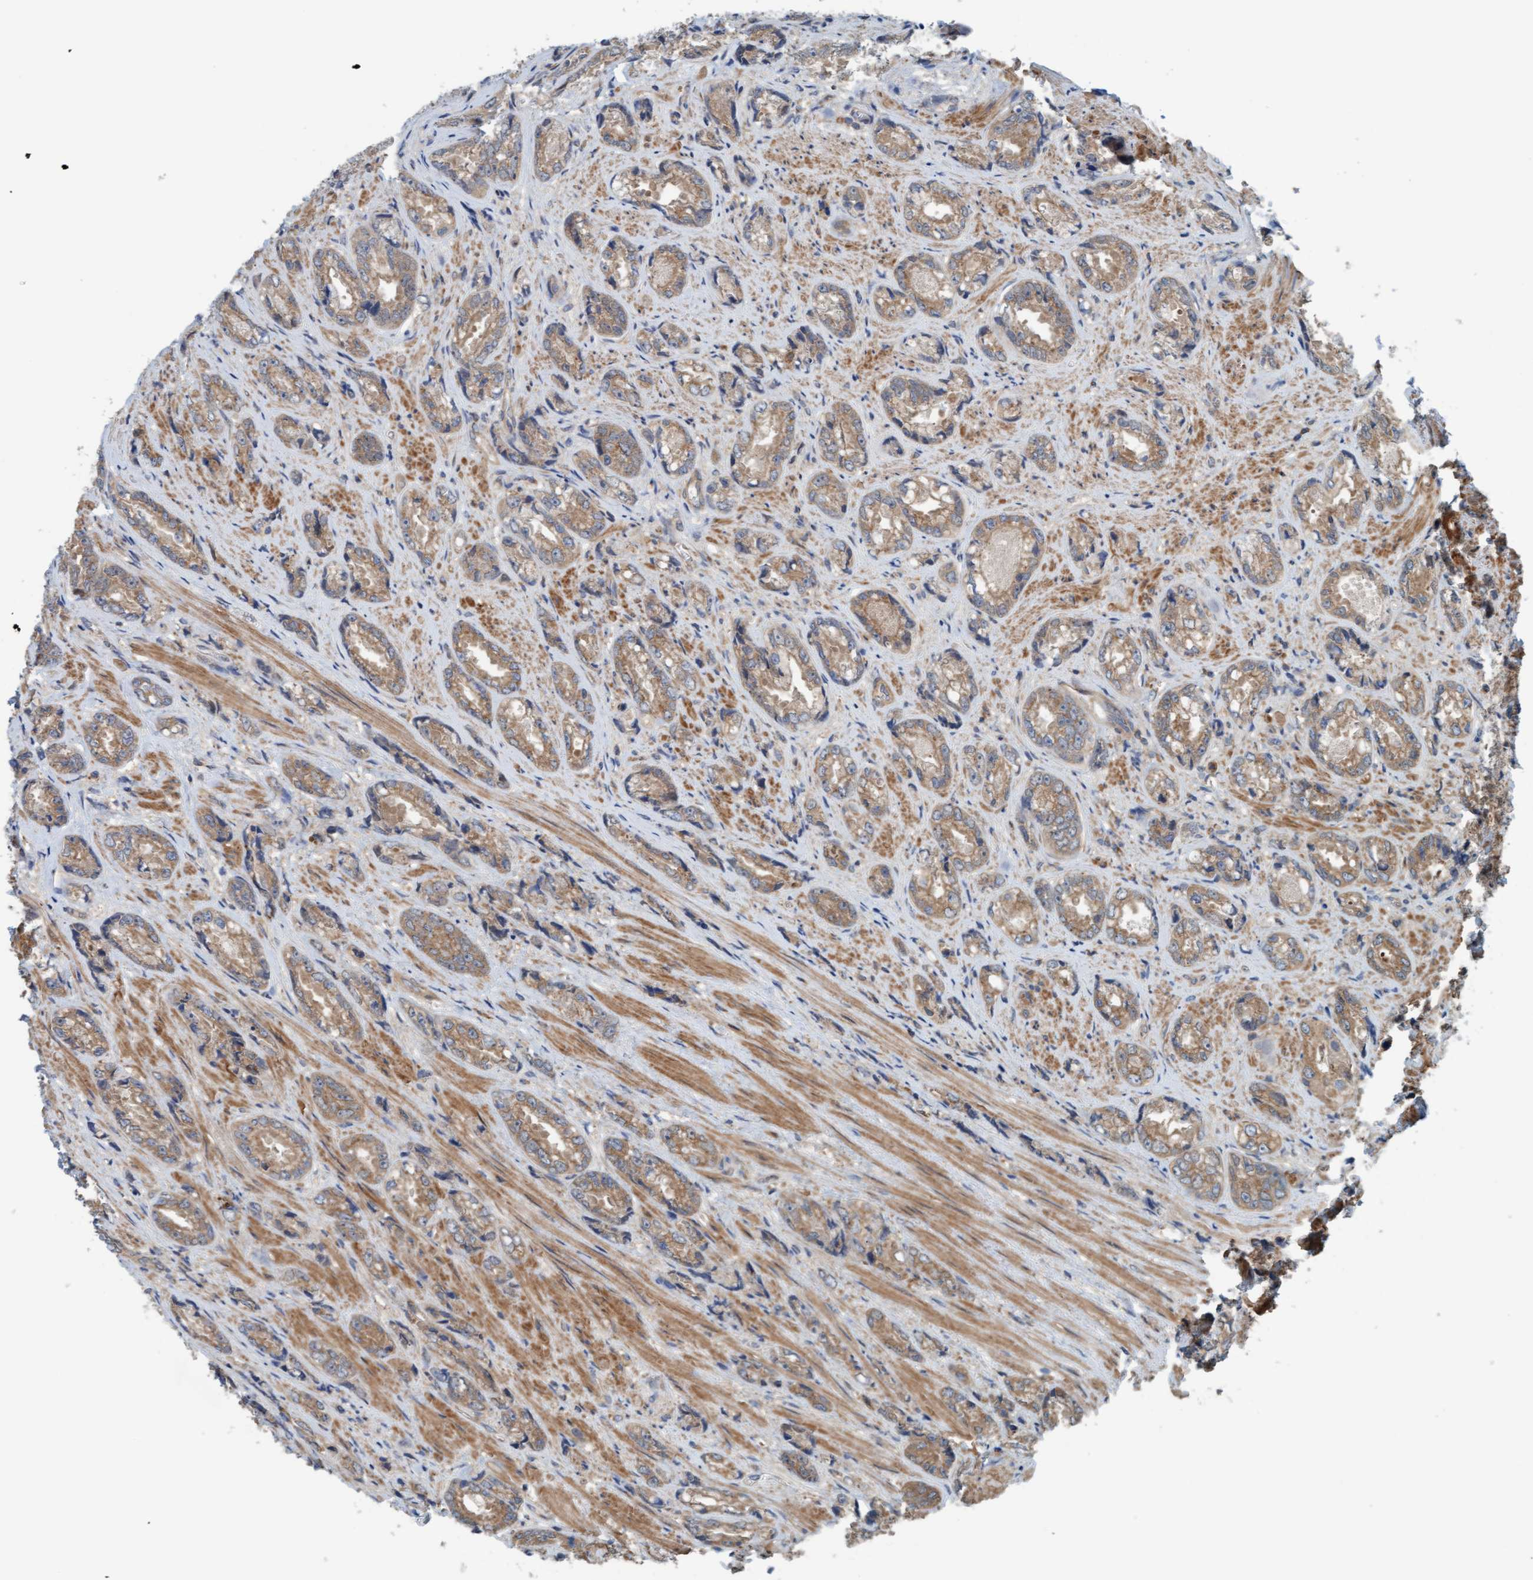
{"staining": {"intensity": "weak", "quantity": "25%-75%", "location": "cytoplasmic/membranous"}, "tissue": "prostate cancer", "cell_type": "Tumor cells", "image_type": "cancer", "snomed": [{"axis": "morphology", "description": "Adenocarcinoma, High grade"}, {"axis": "topography", "description": "Prostate"}], "caption": "High-magnification brightfield microscopy of prostate cancer stained with DAB (brown) and counterstained with hematoxylin (blue). tumor cells exhibit weak cytoplasmic/membranous positivity is appreciated in about25%-75% of cells.", "gene": "UBAP1", "patient": {"sex": "male", "age": 61}}